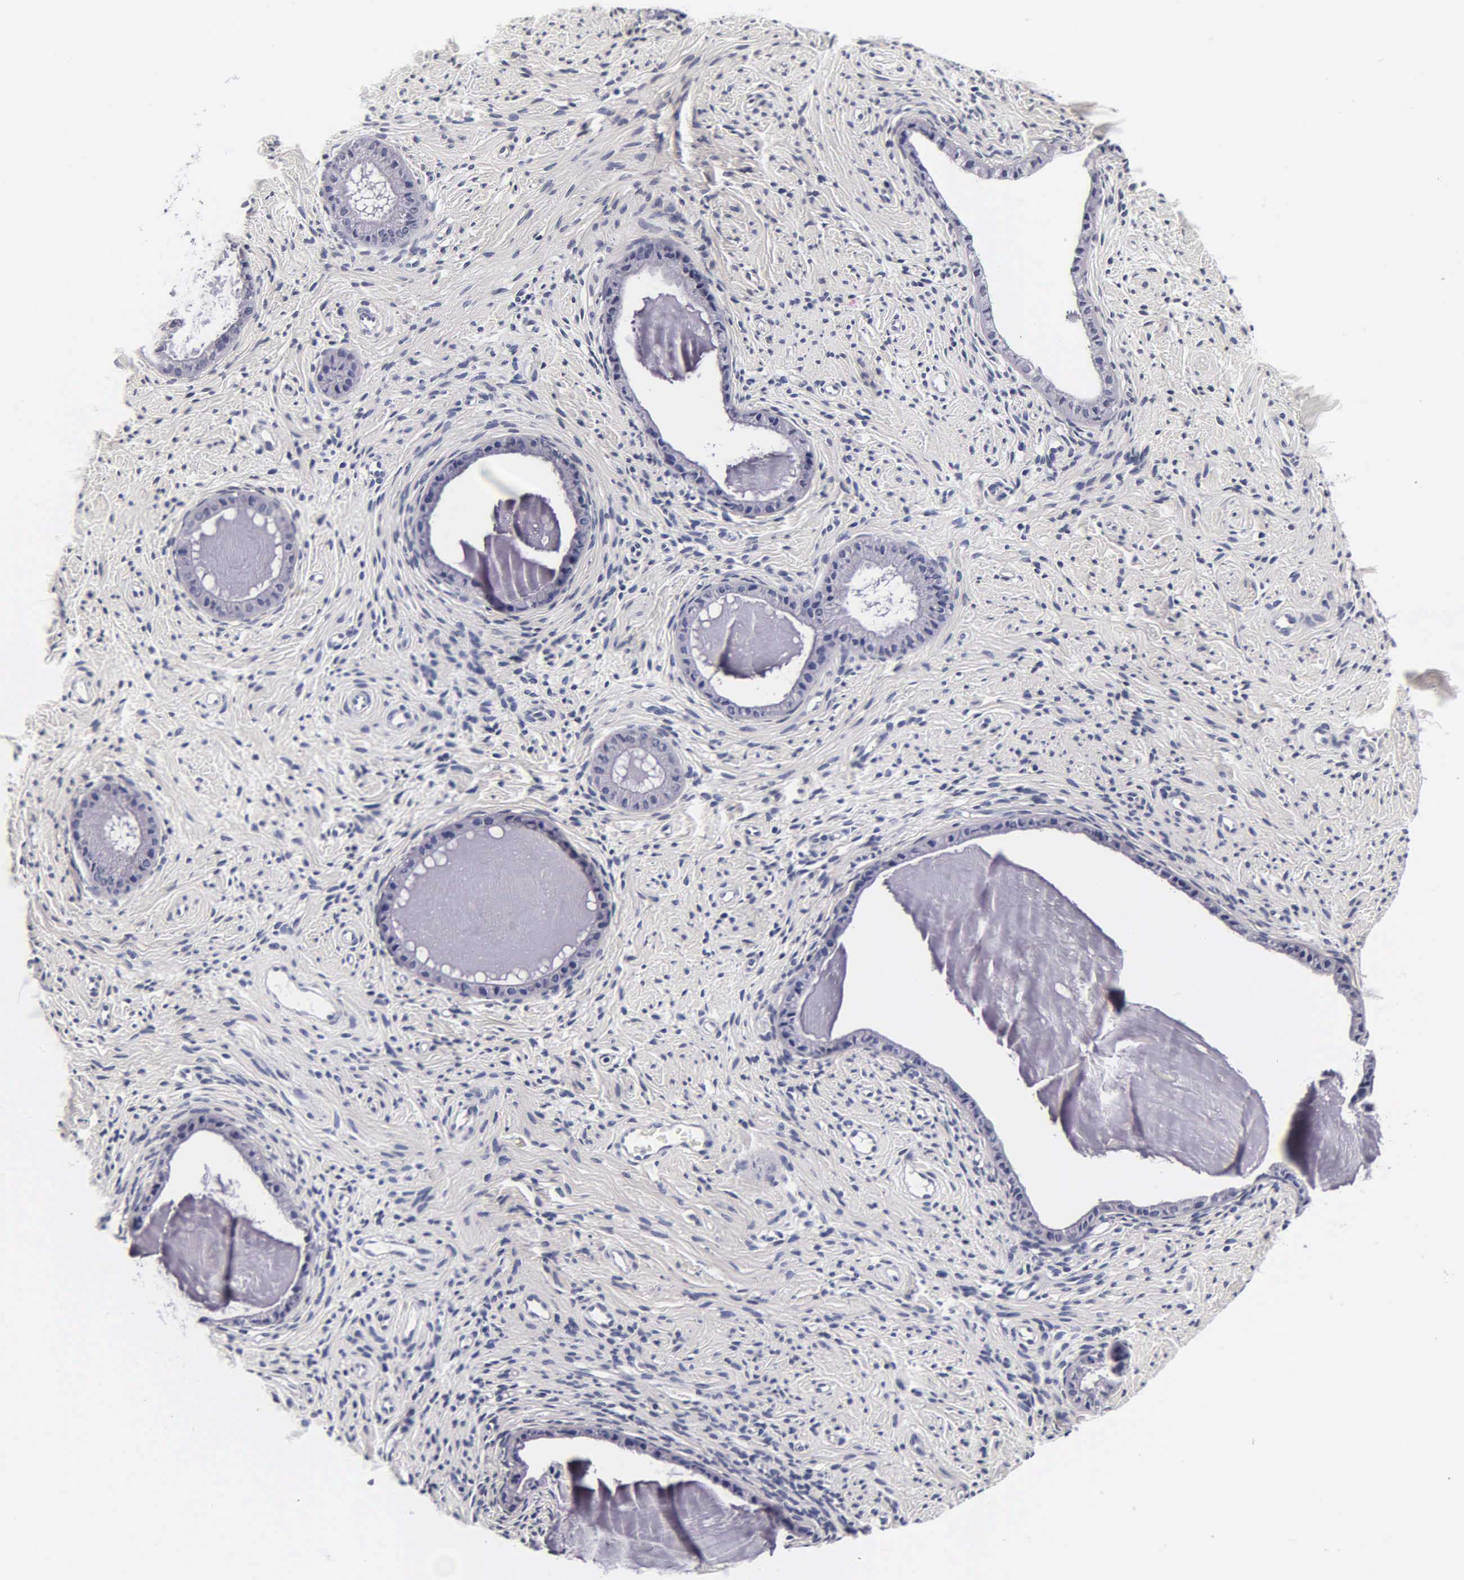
{"staining": {"intensity": "negative", "quantity": "none", "location": "none"}, "tissue": "cervix", "cell_type": "Glandular cells", "image_type": "normal", "snomed": [{"axis": "morphology", "description": "Normal tissue, NOS"}, {"axis": "topography", "description": "Cervix"}], "caption": "An immunohistochemistry (IHC) photomicrograph of benign cervix is shown. There is no staining in glandular cells of cervix.", "gene": "ACP3", "patient": {"sex": "female", "age": 70}}